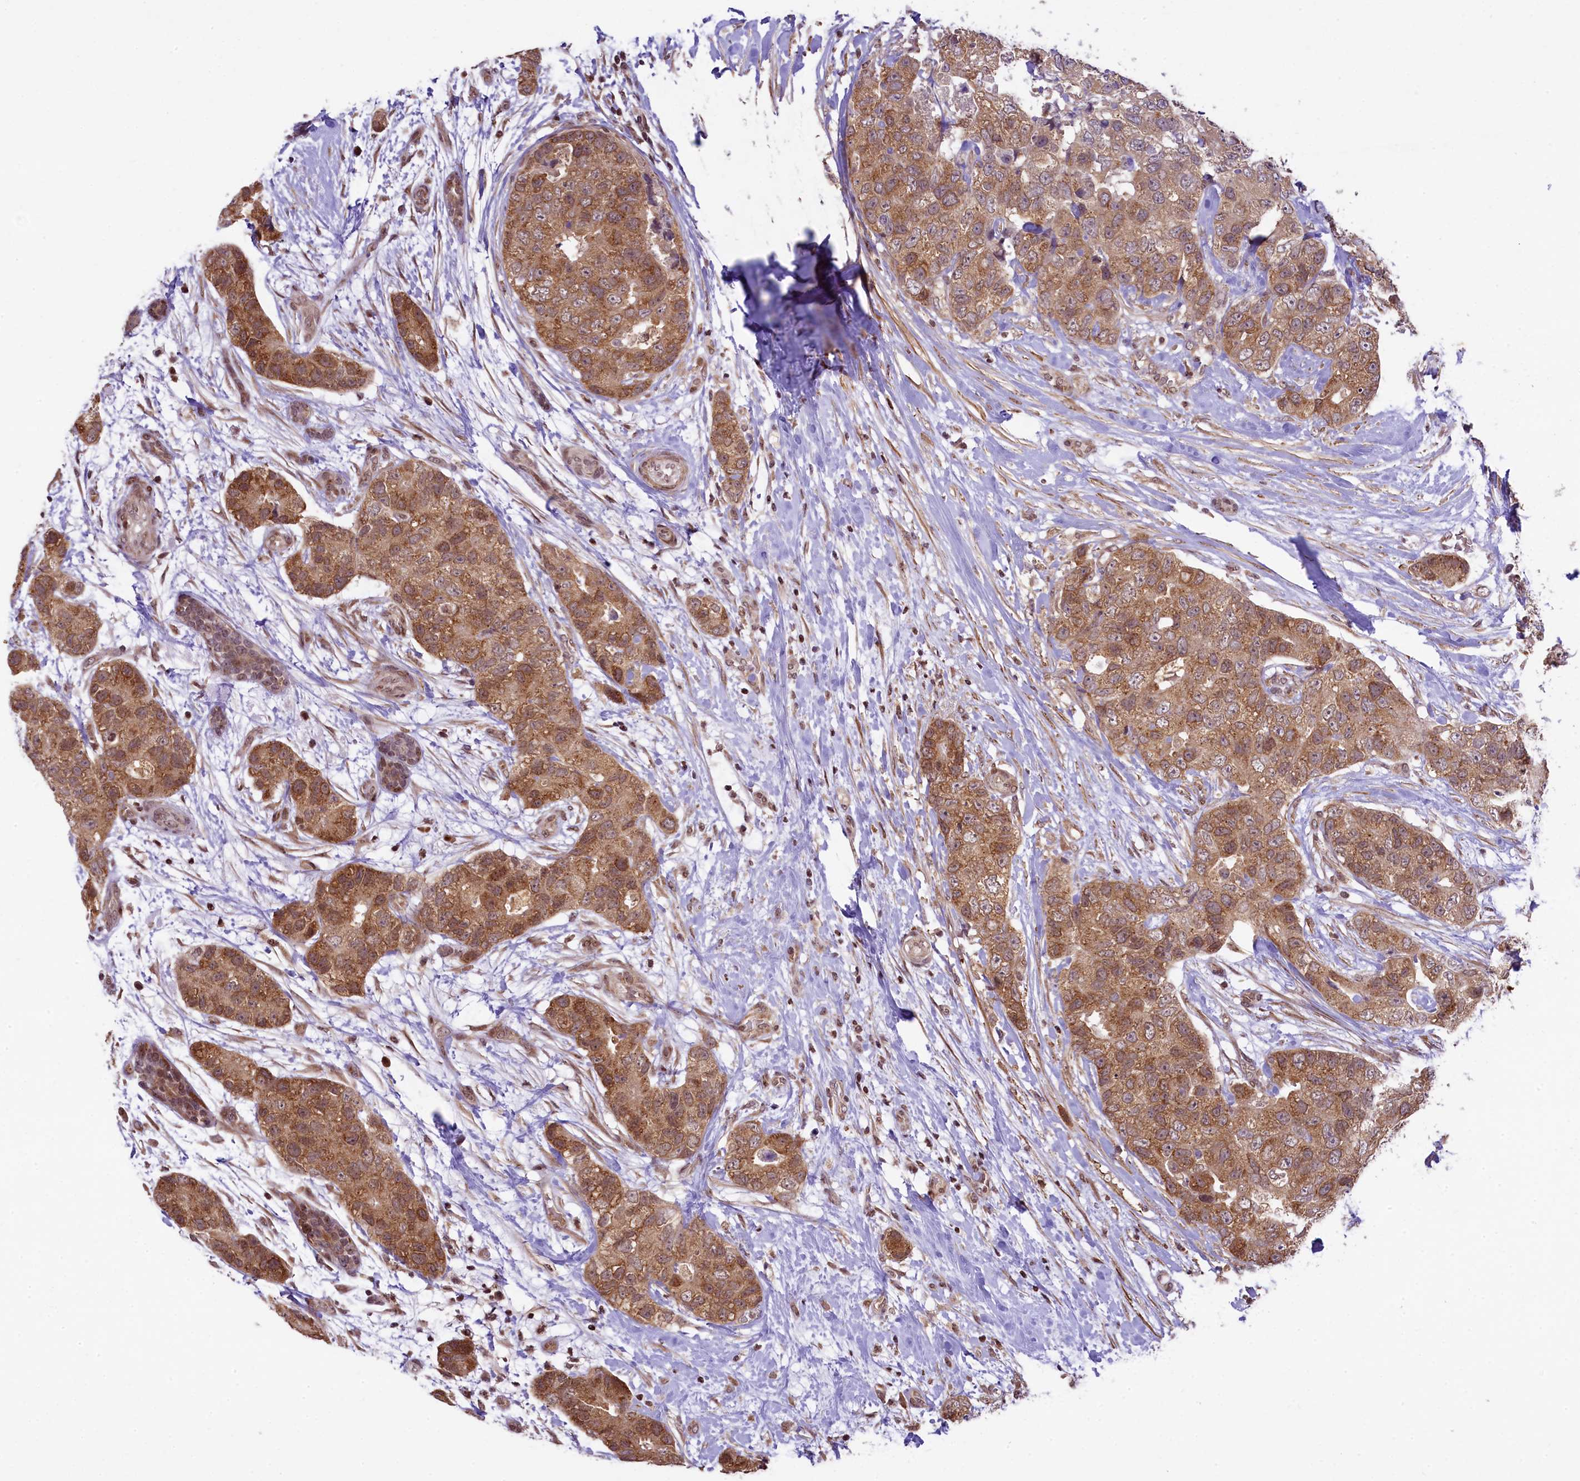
{"staining": {"intensity": "moderate", "quantity": ">75%", "location": "cytoplasmic/membranous"}, "tissue": "breast cancer", "cell_type": "Tumor cells", "image_type": "cancer", "snomed": [{"axis": "morphology", "description": "Duct carcinoma"}, {"axis": "topography", "description": "Breast"}], "caption": "Human infiltrating ductal carcinoma (breast) stained for a protein (brown) reveals moderate cytoplasmic/membranous positive staining in approximately >75% of tumor cells.", "gene": "RBBP8", "patient": {"sex": "female", "age": 62}}